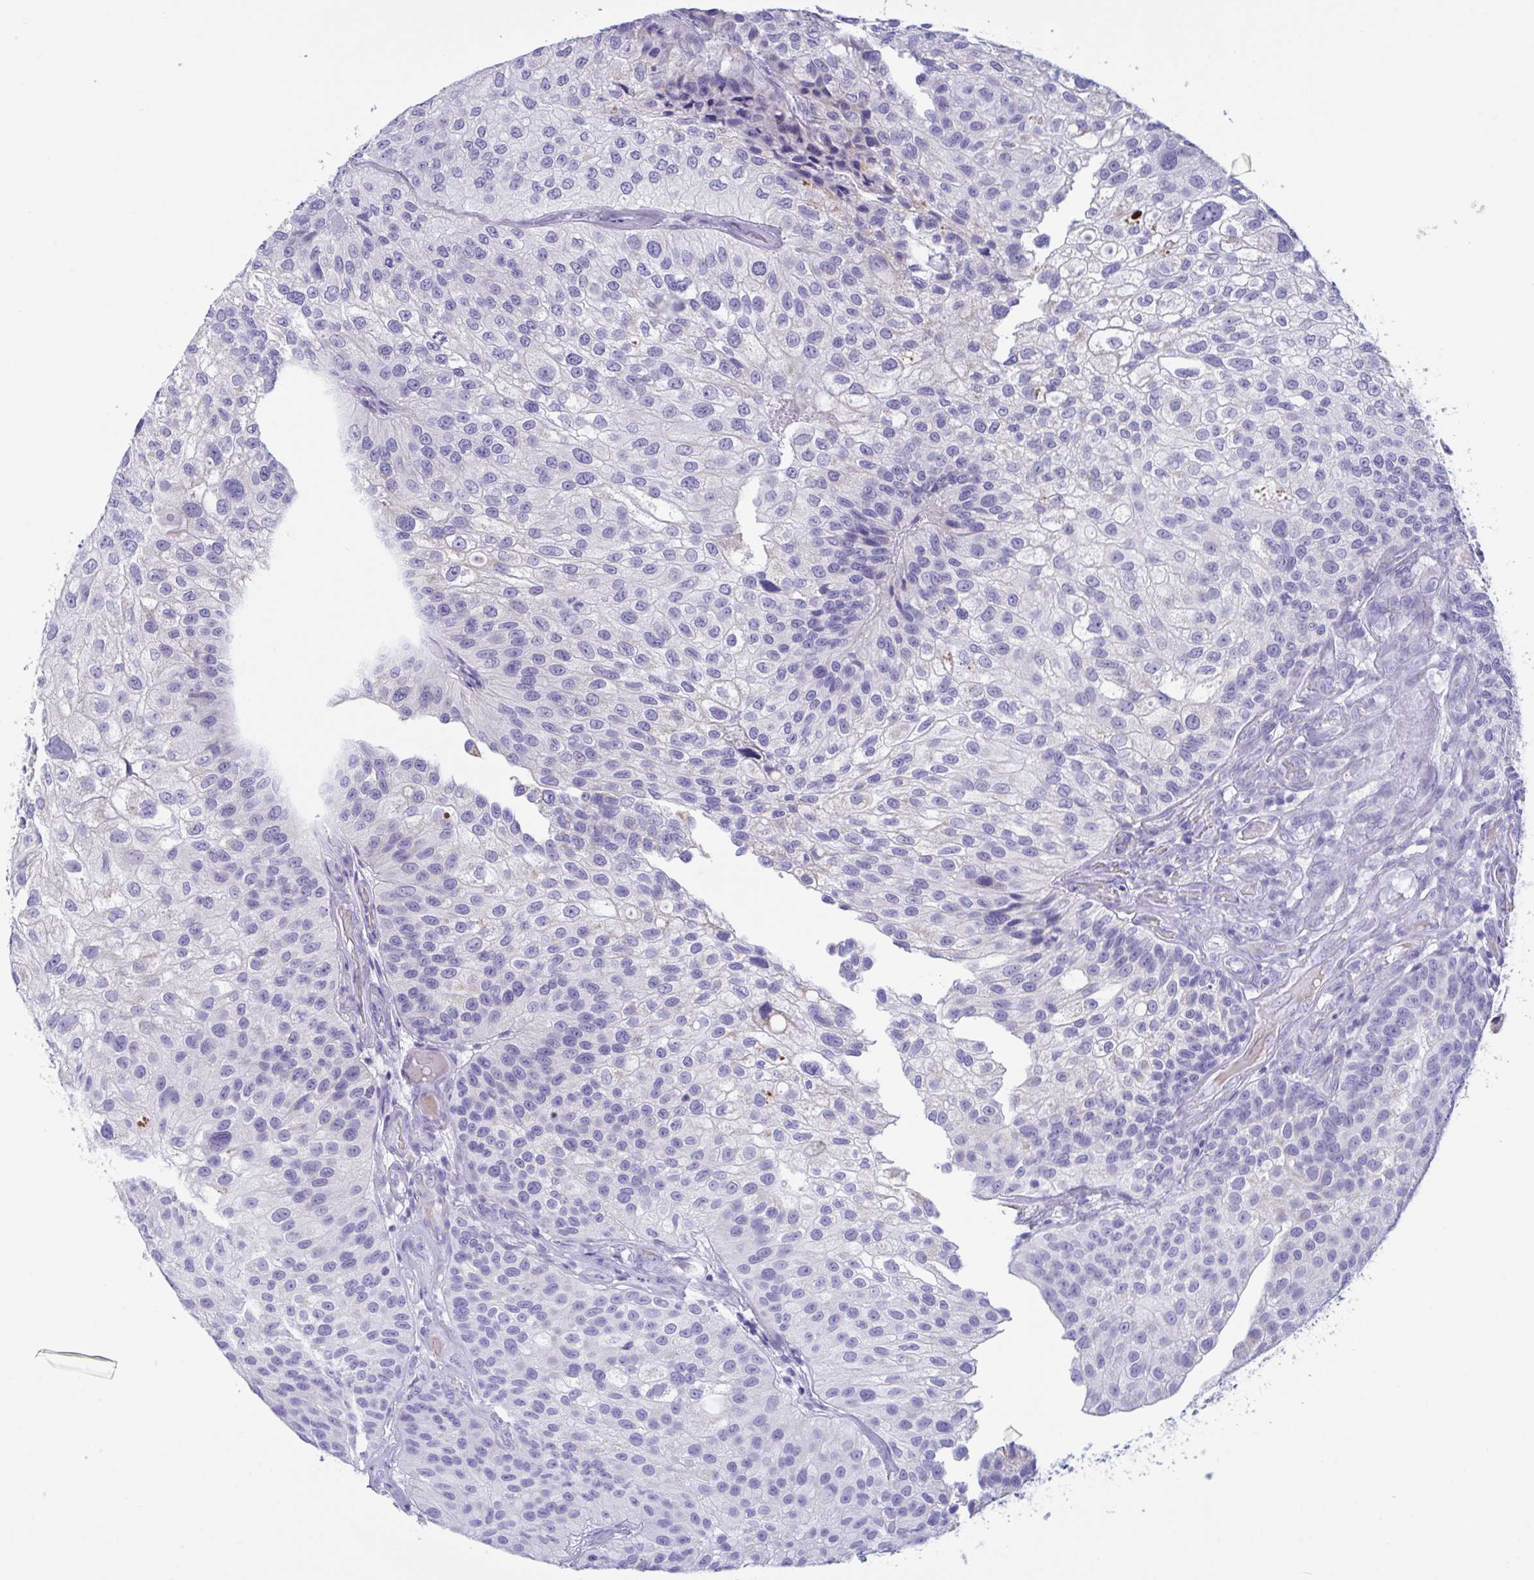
{"staining": {"intensity": "negative", "quantity": "none", "location": "none"}, "tissue": "urothelial cancer", "cell_type": "Tumor cells", "image_type": "cancer", "snomed": [{"axis": "morphology", "description": "Urothelial carcinoma, NOS"}, {"axis": "topography", "description": "Urinary bladder"}], "caption": "Tumor cells show no significant protein expression in urothelial cancer.", "gene": "OXLD1", "patient": {"sex": "male", "age": 87}}